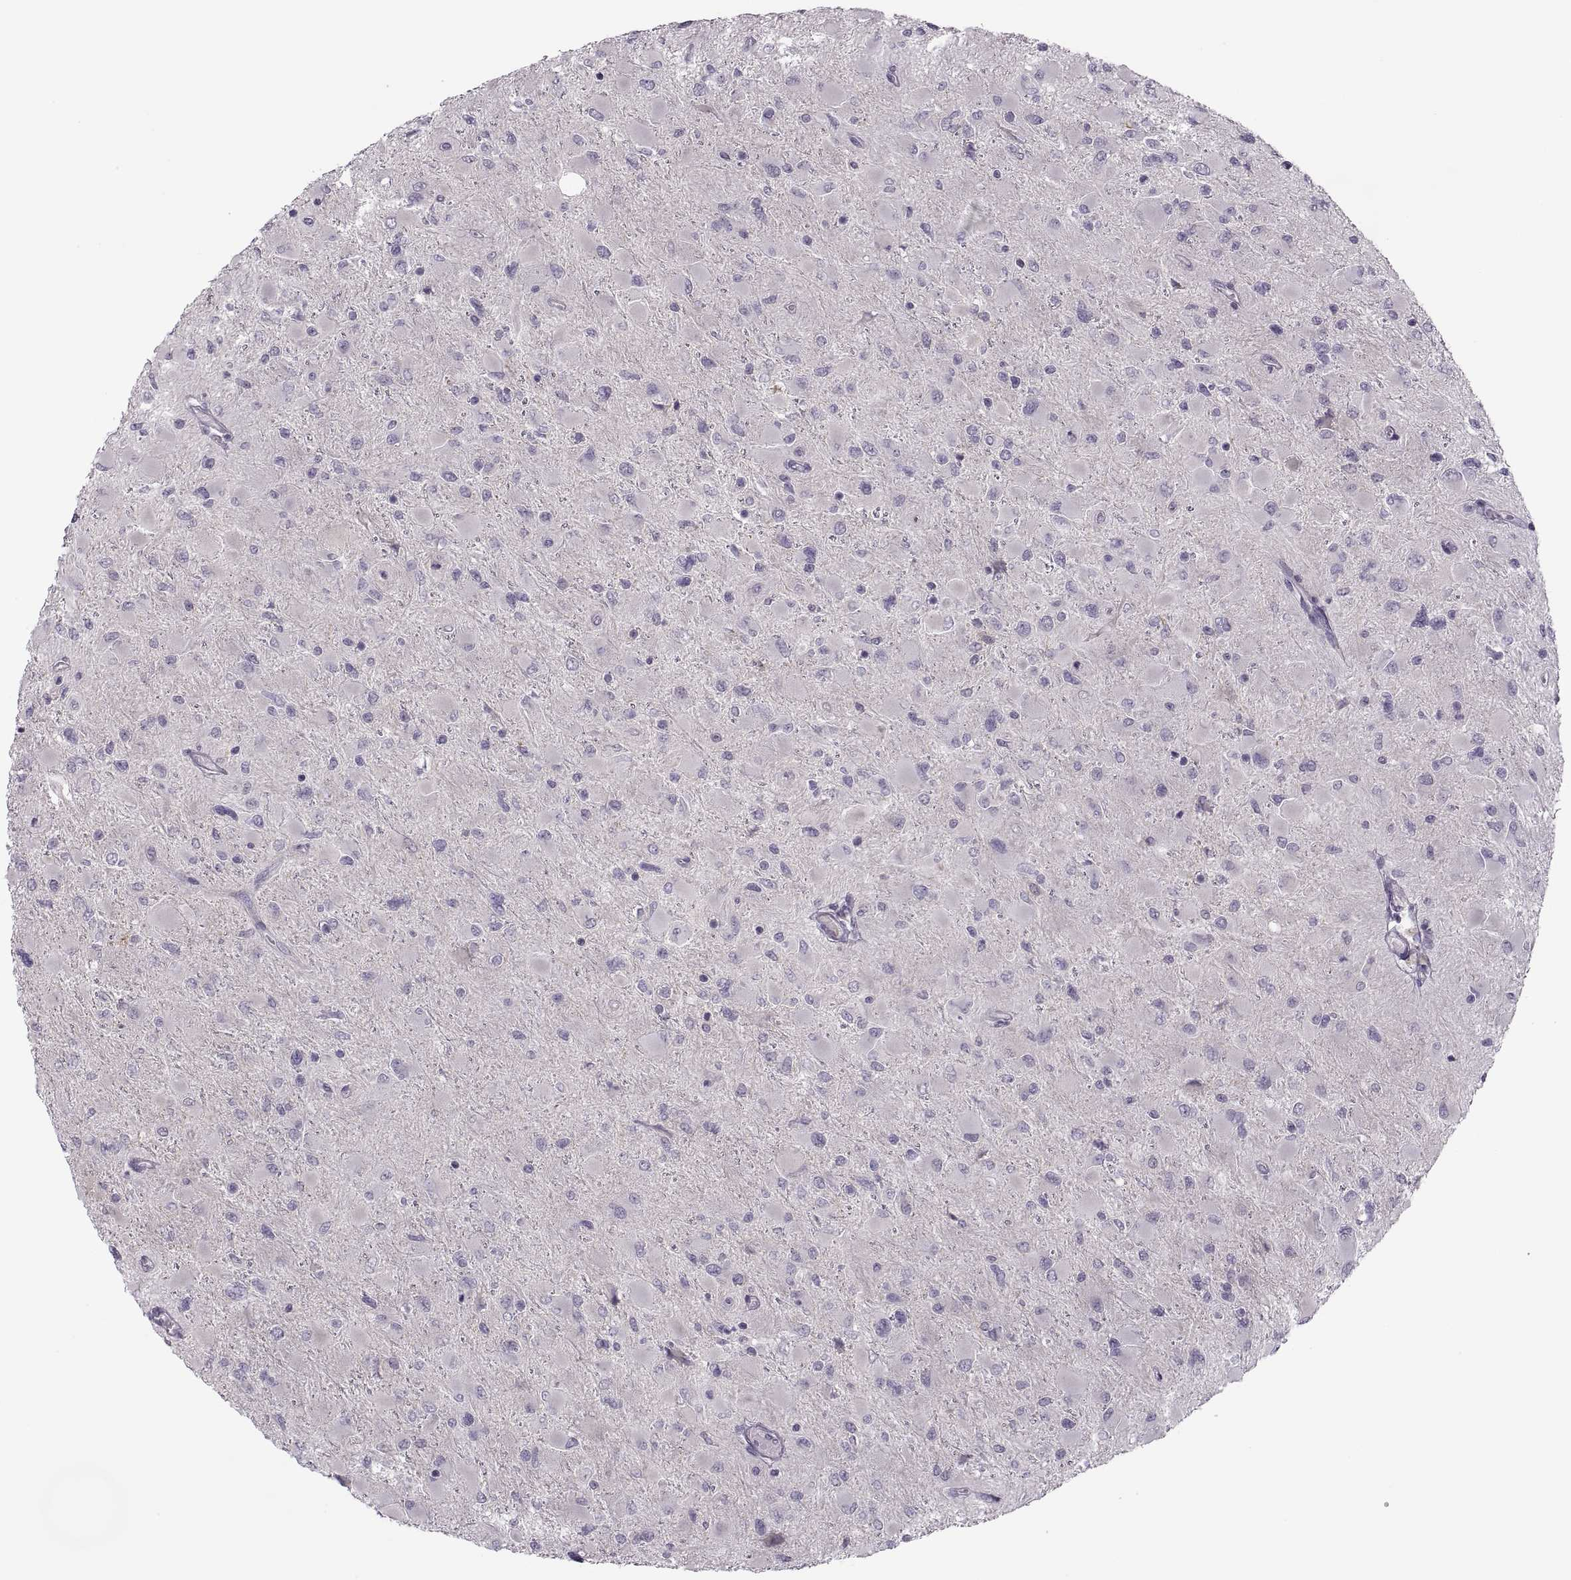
{"staining": {"intensity": "negative", "quantity": "none", "location": "none"}, "tissue": "glioma", "cell_type": "Tumor cells", "image_type": "cancer", "snomed": [{"axis": "morphology", "description": "Glioma, malignant, High grade"}, {"axis": "topography", "description": "Cerebral cortex"}], "caption": "Micrograph shows no protein positivity in tumor cells of high-grade glioma (malignant) tissue. (DAB (3,3'-diaminobenzidine) immunohistochemistry (IHC), high magnification).", "gene": "H2AP", "patient": {"sex": "female", "age": 36}}